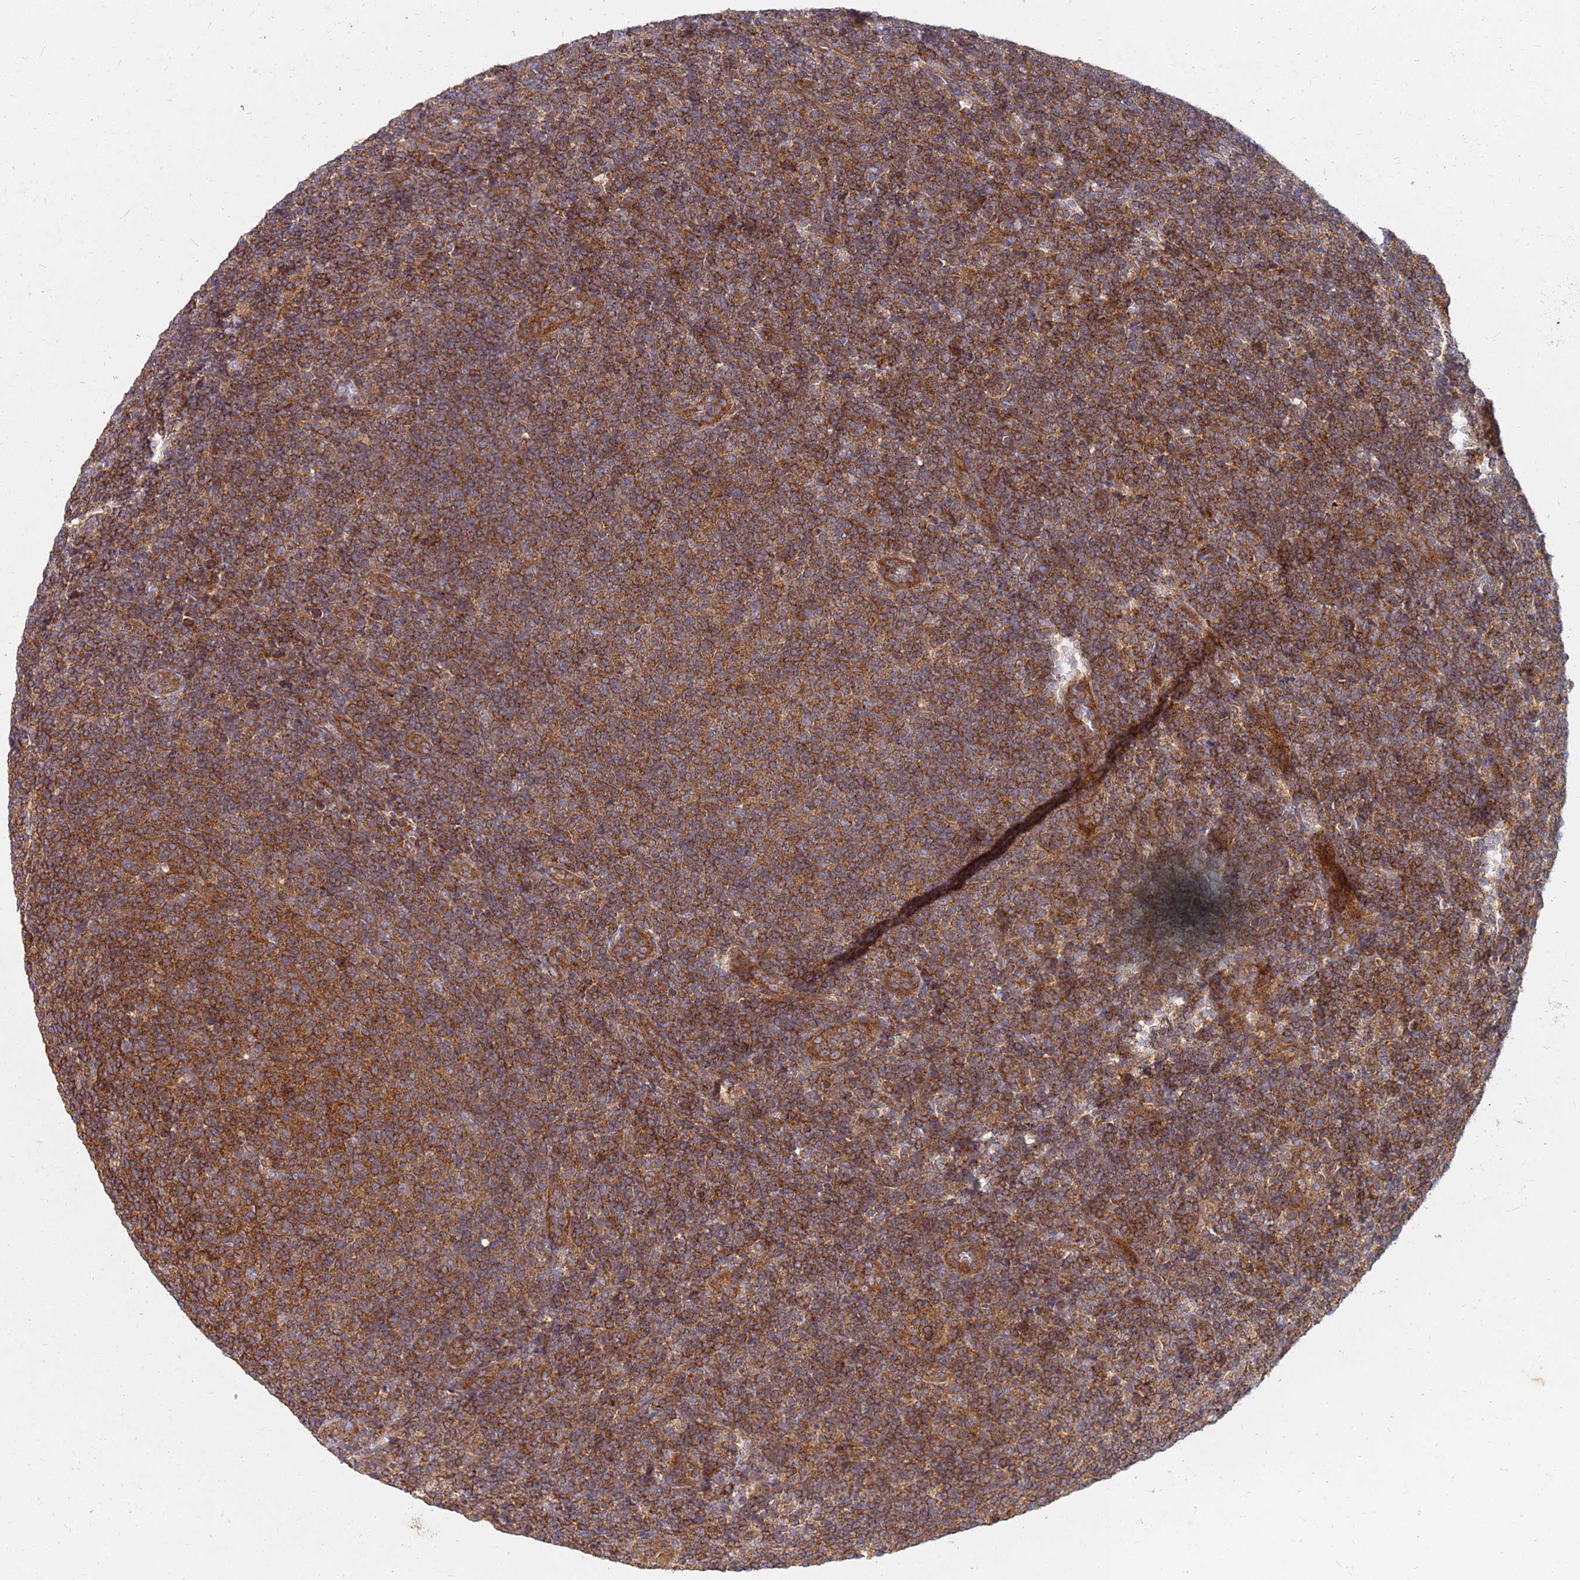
{"staining": {"intensity": "moderate", "quantity": ">75%", "location": "cytoplasmic/membranous"}, "tissue": "lymphoma", "cell_type": "Tumor cells", "image_type": "cancer", "snomed": [{"axis": "morphology", "description": "Malignant lymphoma, non-Hodgkin's type, Low grade"}, {"axis": "topography", "description": "Lymph node"}], "caption": "The immunohistochemical stain shows moderate cytoplasmic/membranous expression in tumor cells of lymphoma tissue.", "gene": "CDC34", "patient": {"sex": "male", "age": 66}}